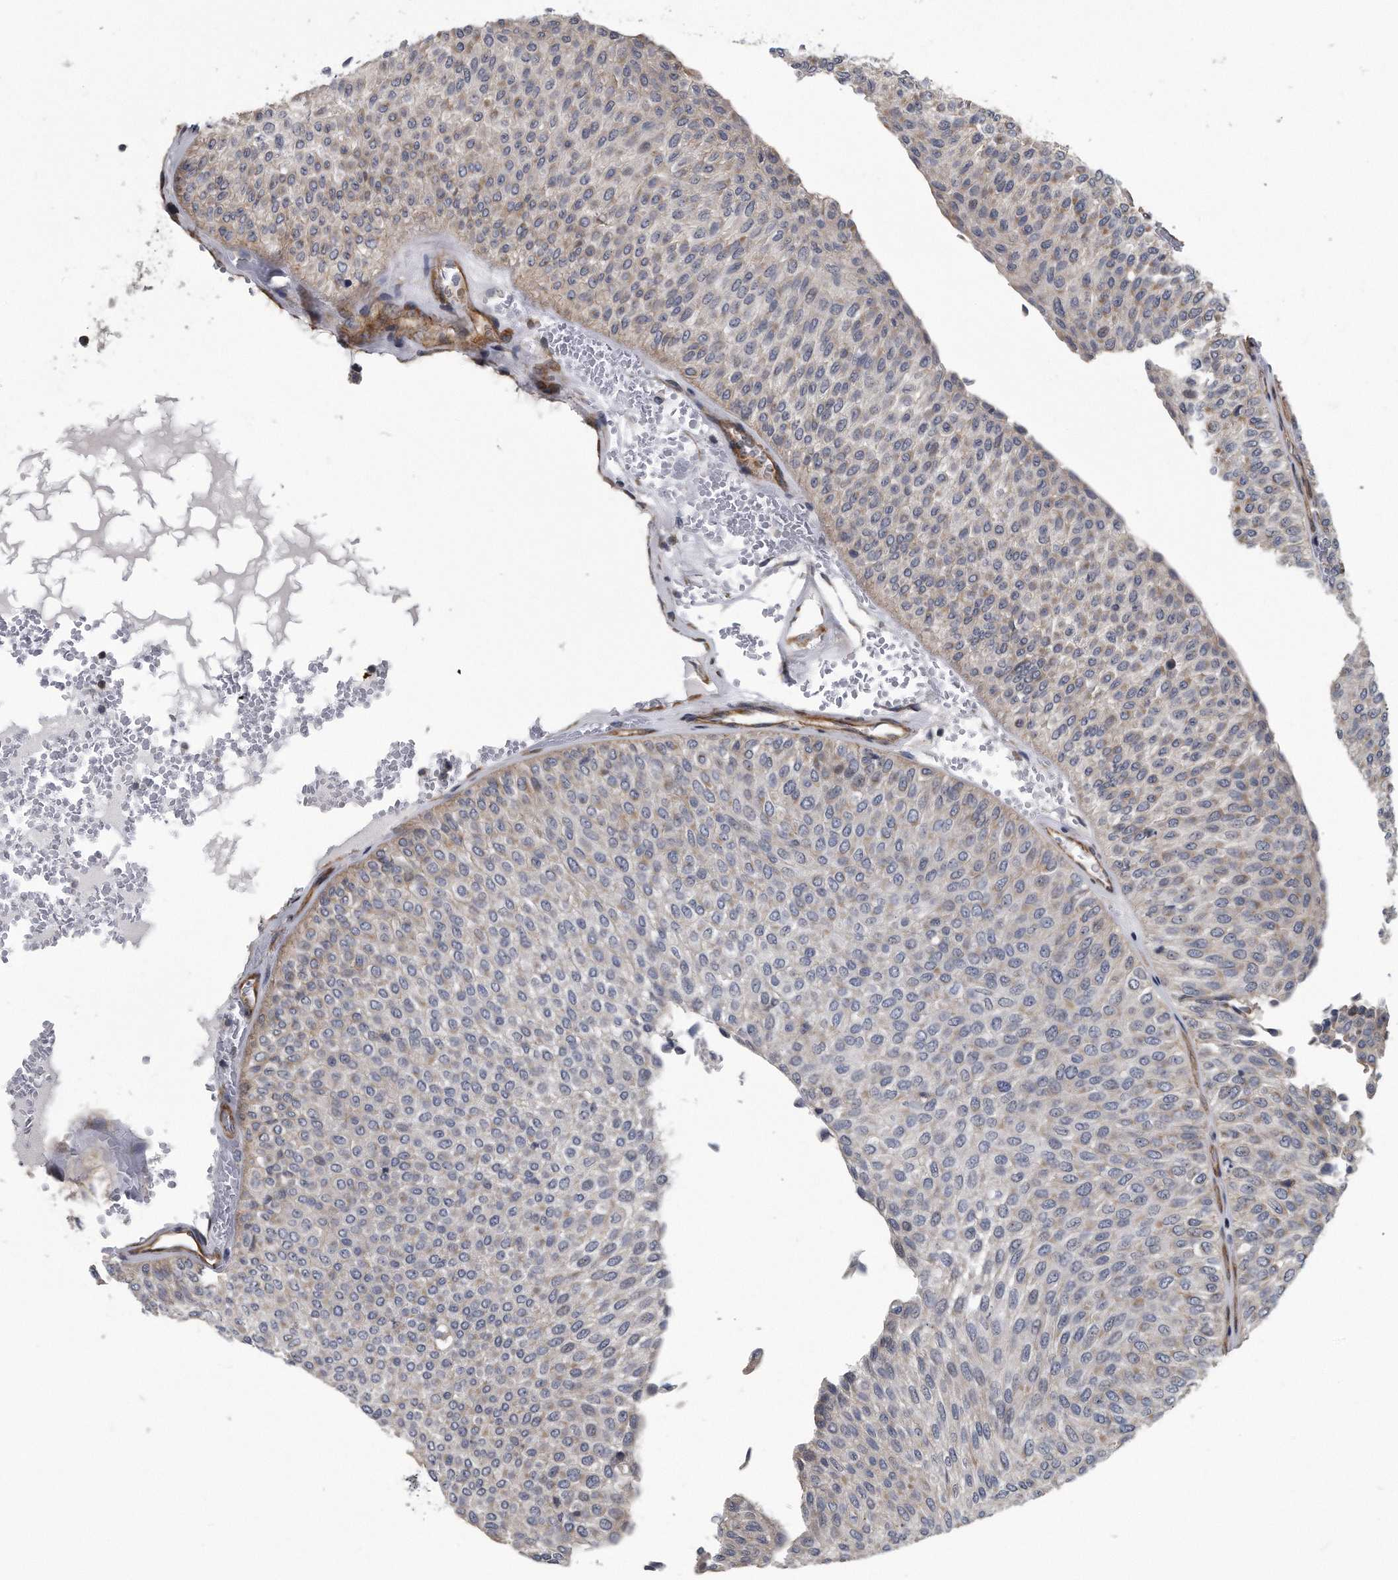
{"staining": {"intensity": "negative", "quantity": "none", "location": "none"}, "tissue": "urothelial cancer", "cell_type": "Tumor cells", "image_type": "cancer", "snomed": [{"axis": "morphology", "description": "Urothelial carcinoma, Low grade"}, {"axis": "topography", "description": "Urinary bladder"}], "caption": "This histopathology image is of urothelial cancer stained with immunohistochemistry to label a protein in brown with the nuclei are counter-stained blue. There is no positivity in tumor cells. (DAB (3,3'-diaminobenzidine) IHC with hematoxylin counter stain).", "gene": "ARMCX1", "patient": {"sex": "male", "age": 78}}